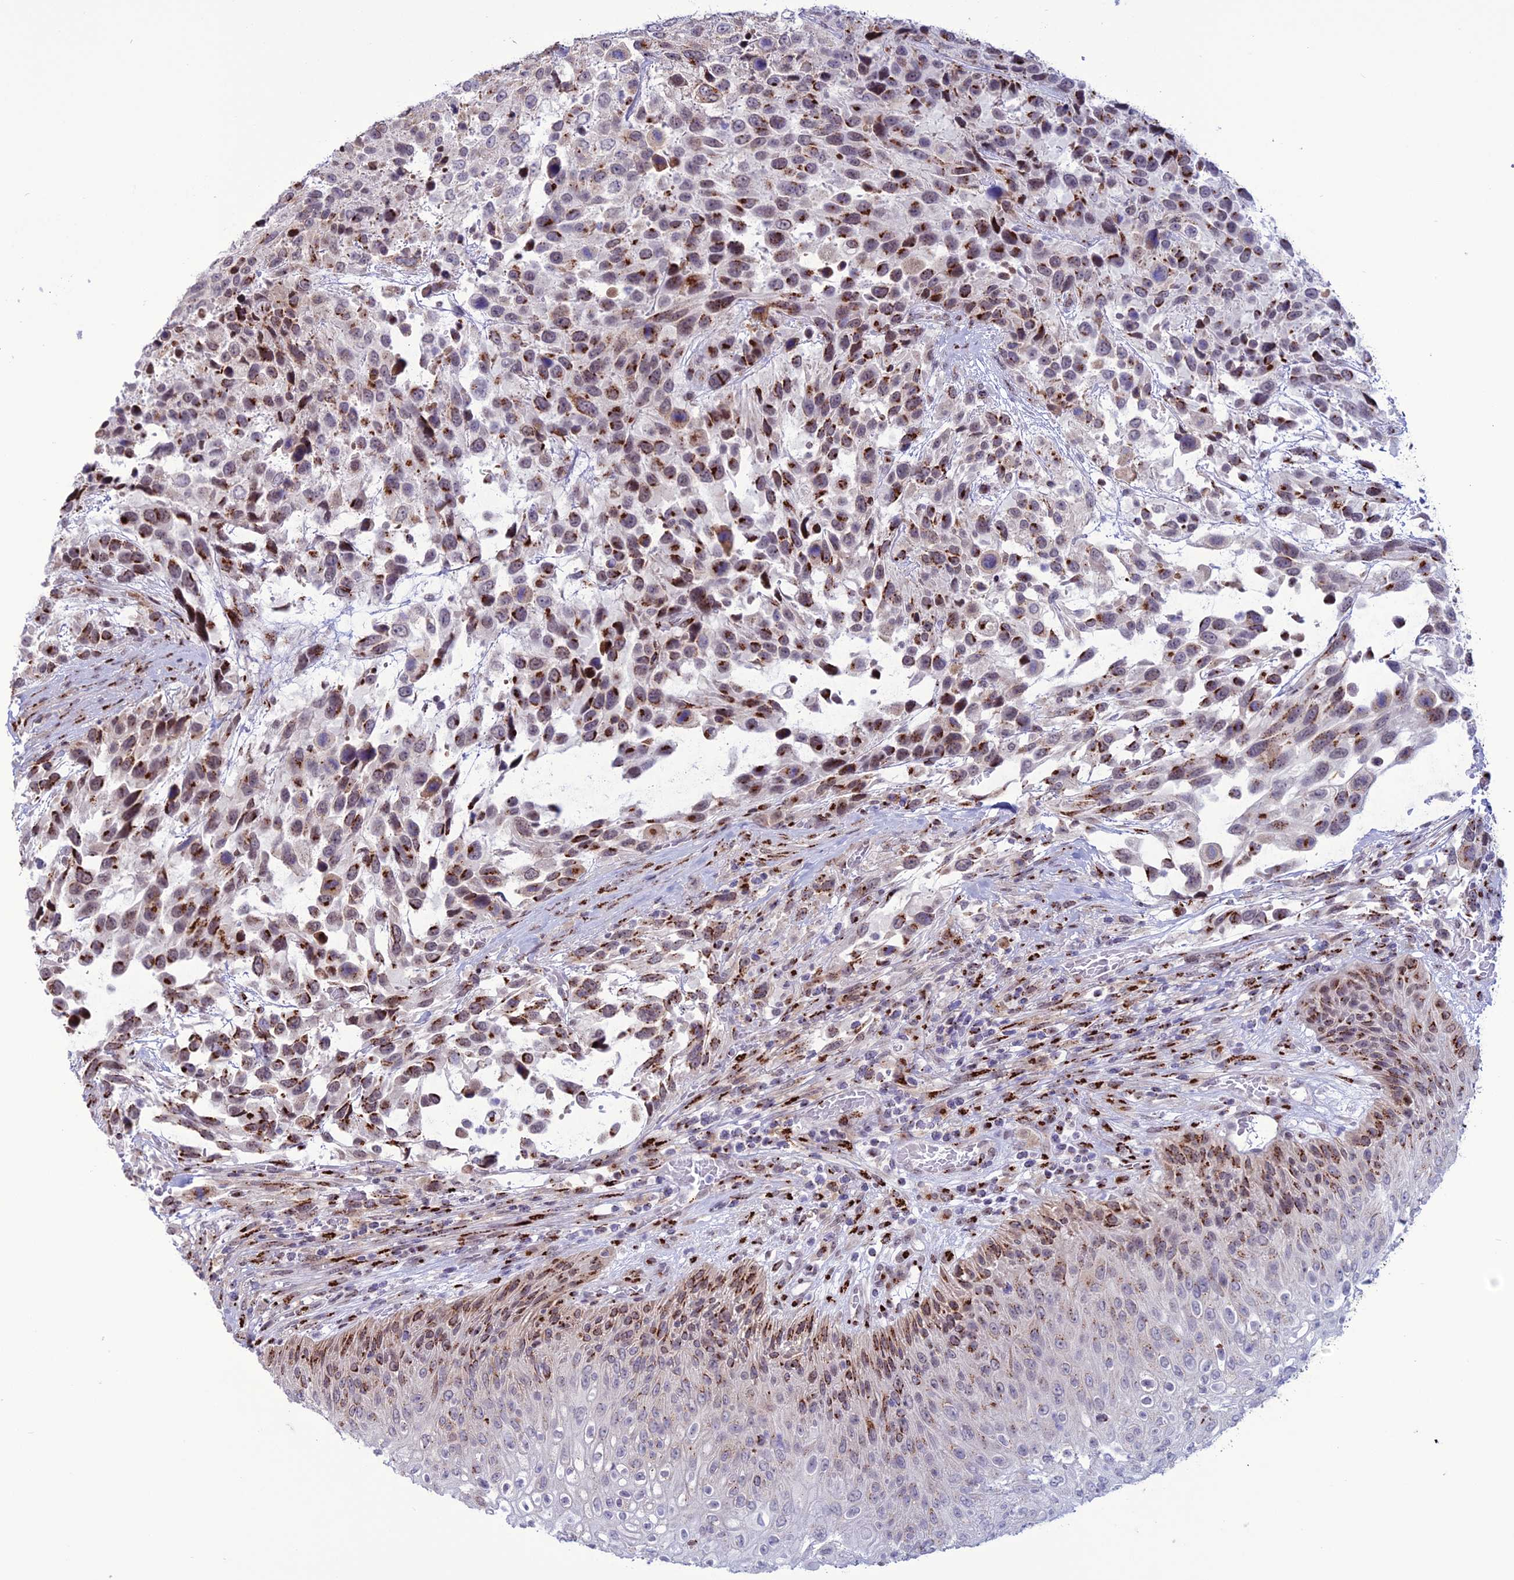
{"staining": {"intensity": "strong", "quantity": "25%-75%", "location": "cytoplasmic/membranous"}, "tissue": "urothelial cancer", "cell_type": "Tumor cells", "image_type": "cancer", "snomed": [{"axis": "morphology", "description": "Urothelial carcinoma, High grade"}, {"axis": "topography", "description": "Urinary bladder"}], "caption": "Protein staining of urothelial cancer tissue demonstrates strong cytoplasmic/membranous expression in about 25%-75% of tumor cells.", "gene": "PLEKHA4", "patient": {"sex": "female", "age": 70}}